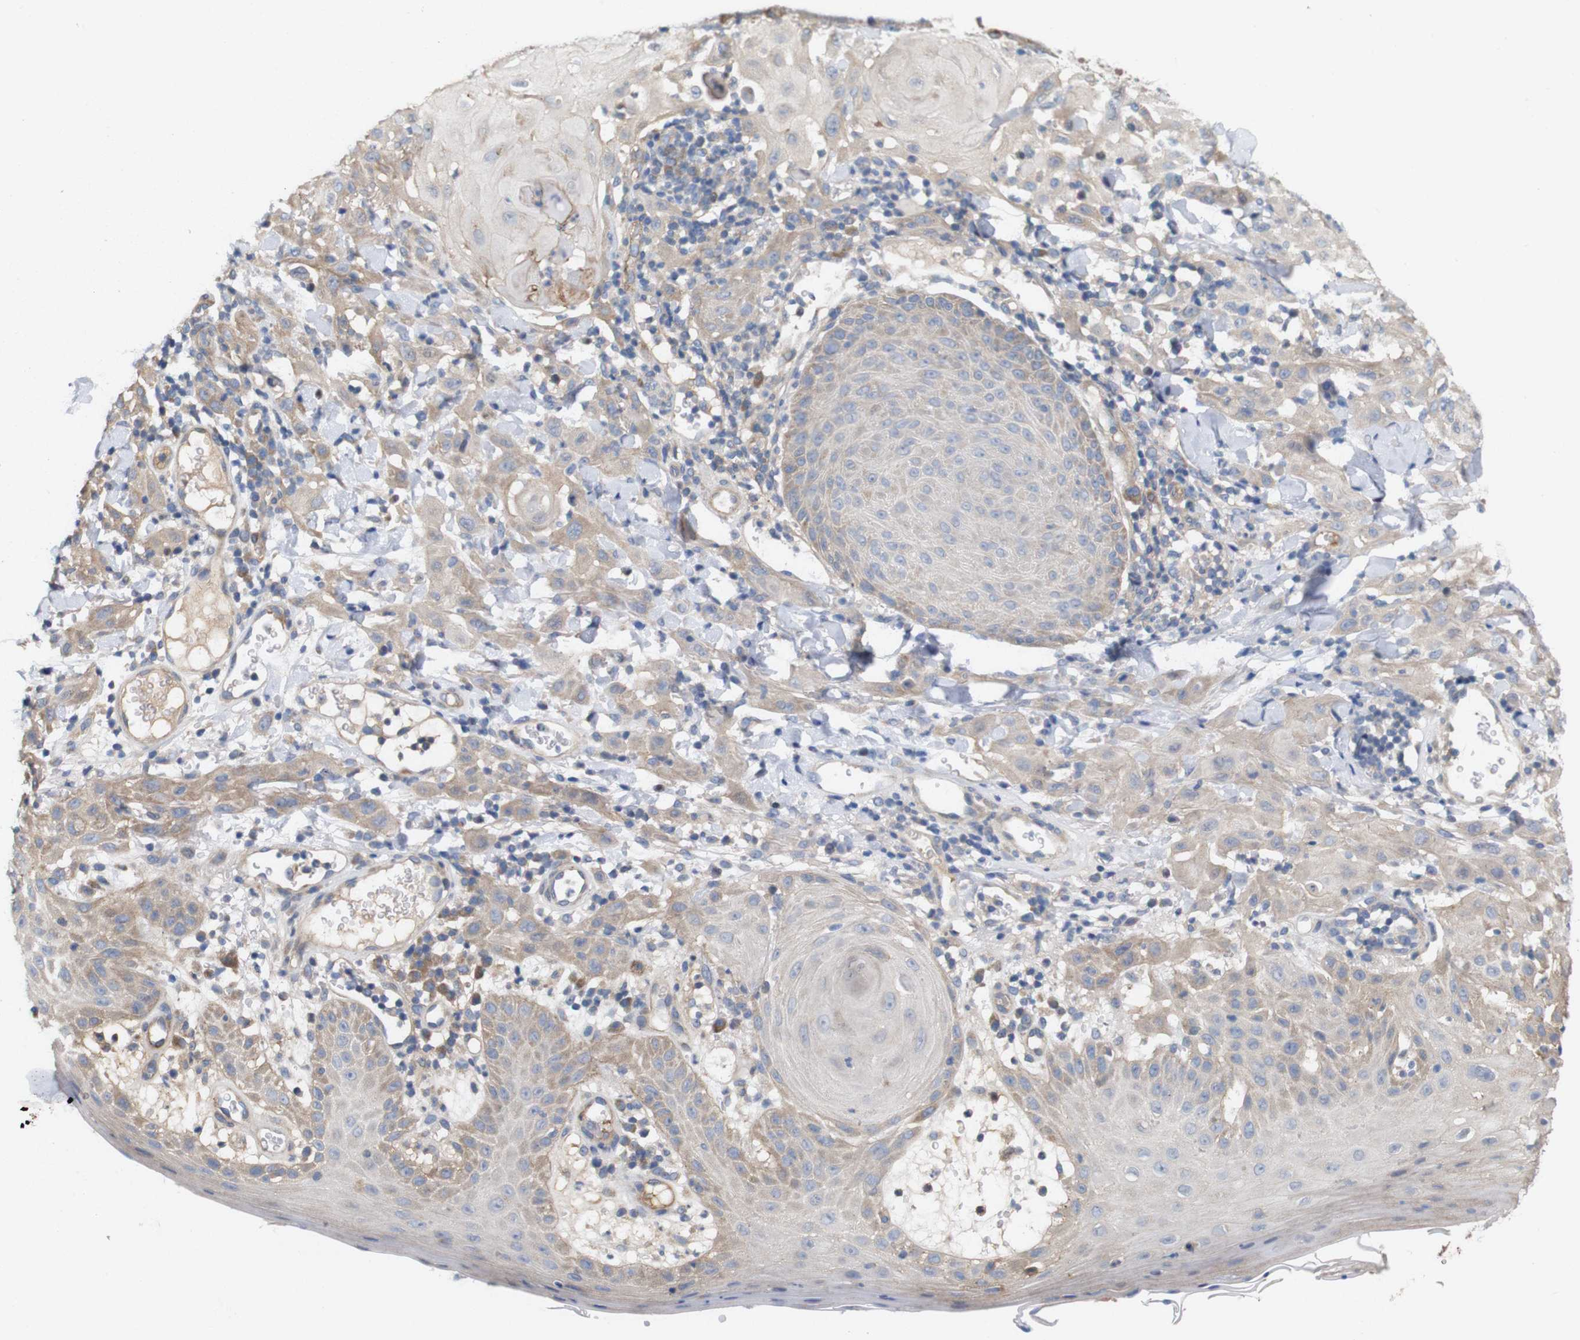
{"staining": {"intensity": "weak", "quantity": ">75%", "location": "cytoplasmic/membranous"}, "tissue": "skin cancer", "cell_type": "Tumor cells", "image_type": "cancer", "snomed": [{"axis": "morphology", "description": "Squamous cell carcinoma, NOS"}, {"axis": "topography", "description": "Skin"}], "caption": "Immunohistochemistry photomicrograph of neoplastic tissue: squamous cell carcinoma (skin) stained using immunohistochemistry displays low levels of weak protein expression localized specifically in the cytoplasmic/membranous of tumor cells, appearing as a cytoplasmic/membranous brown color.", "gene": "MYEOV", "patient": {"sex": "male", "age": 24}}